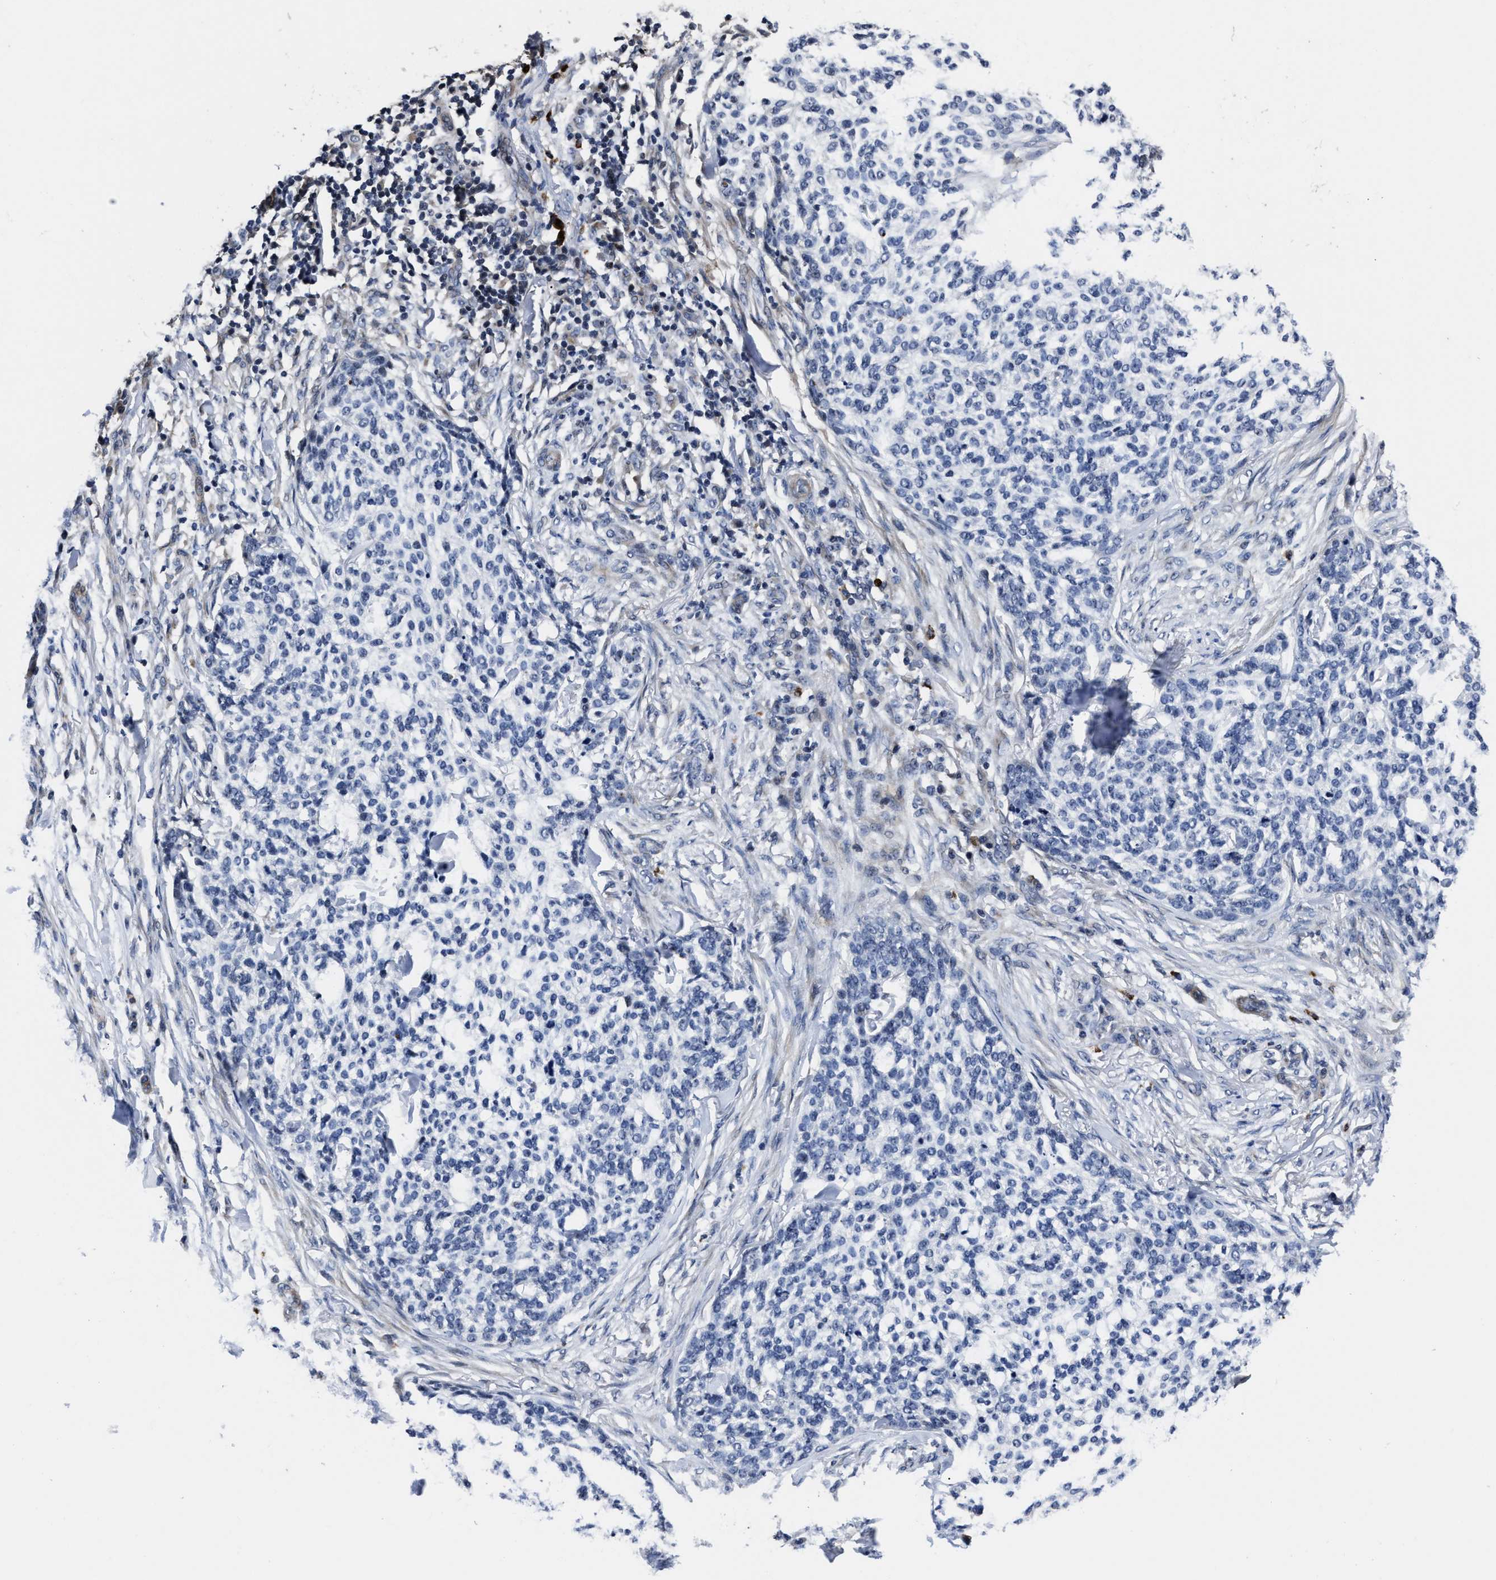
{"staining": {"intensity": "negative", "quantity": "none", "location": "none"}, "tissue": "skin cancer", "cell_type": "Tumor cells", "image_type": "cancer", "snomed": [{"axis": "morphology", "description": "Basal cell carcinoma"}, {"axis": "topography", "description": "Skin"}], "caption": "A high-resolution image shows immunohistochemistry staining of skin cancer, which exhibits no significant staining in tumor cells.", "gene": "RSBN1L", "patient": {"sex": "female", "age": 64}}